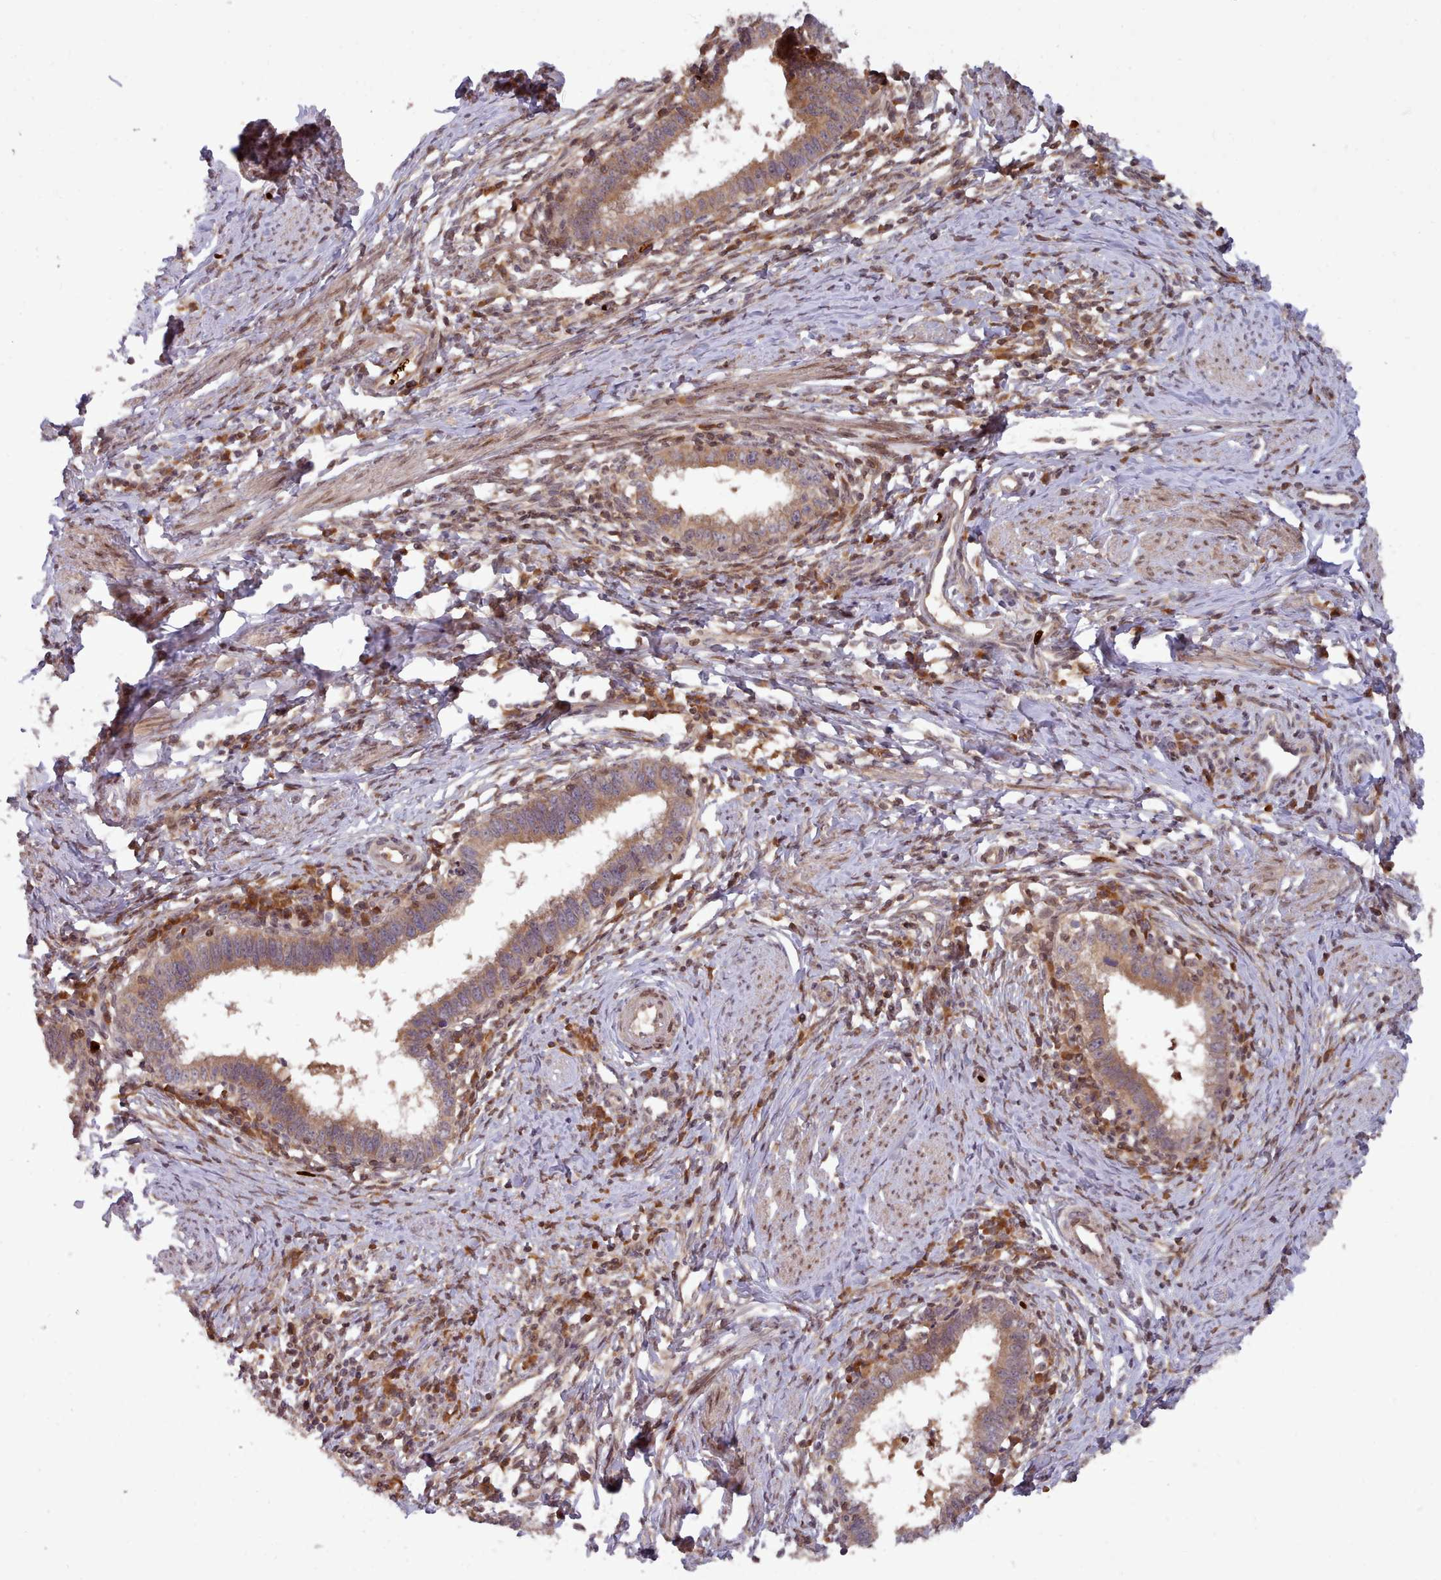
{"staining": {"intensity": "moderate", "quantity": "25%-75%", "location": "cytoplasmic/membranous"}, "tissue": "cervical cancer", "cell_type": "Tumor cells", "image_type": "cancer", "snomed": [{"axis": "morphology", "description": "Adenocarcinoma, NOS"}, {"axis": "topography", "description": "Cervix"}], "caption": "A micrograph showing moderate cytoplasmic/membranous expression in approximately 25%-75% of tumor cells in cervical adenocarcinoma, as visualized by brown immunohistochemical staining.", "gene": "UBE2G1", "patient": {"sex": "female", "age": 36}}